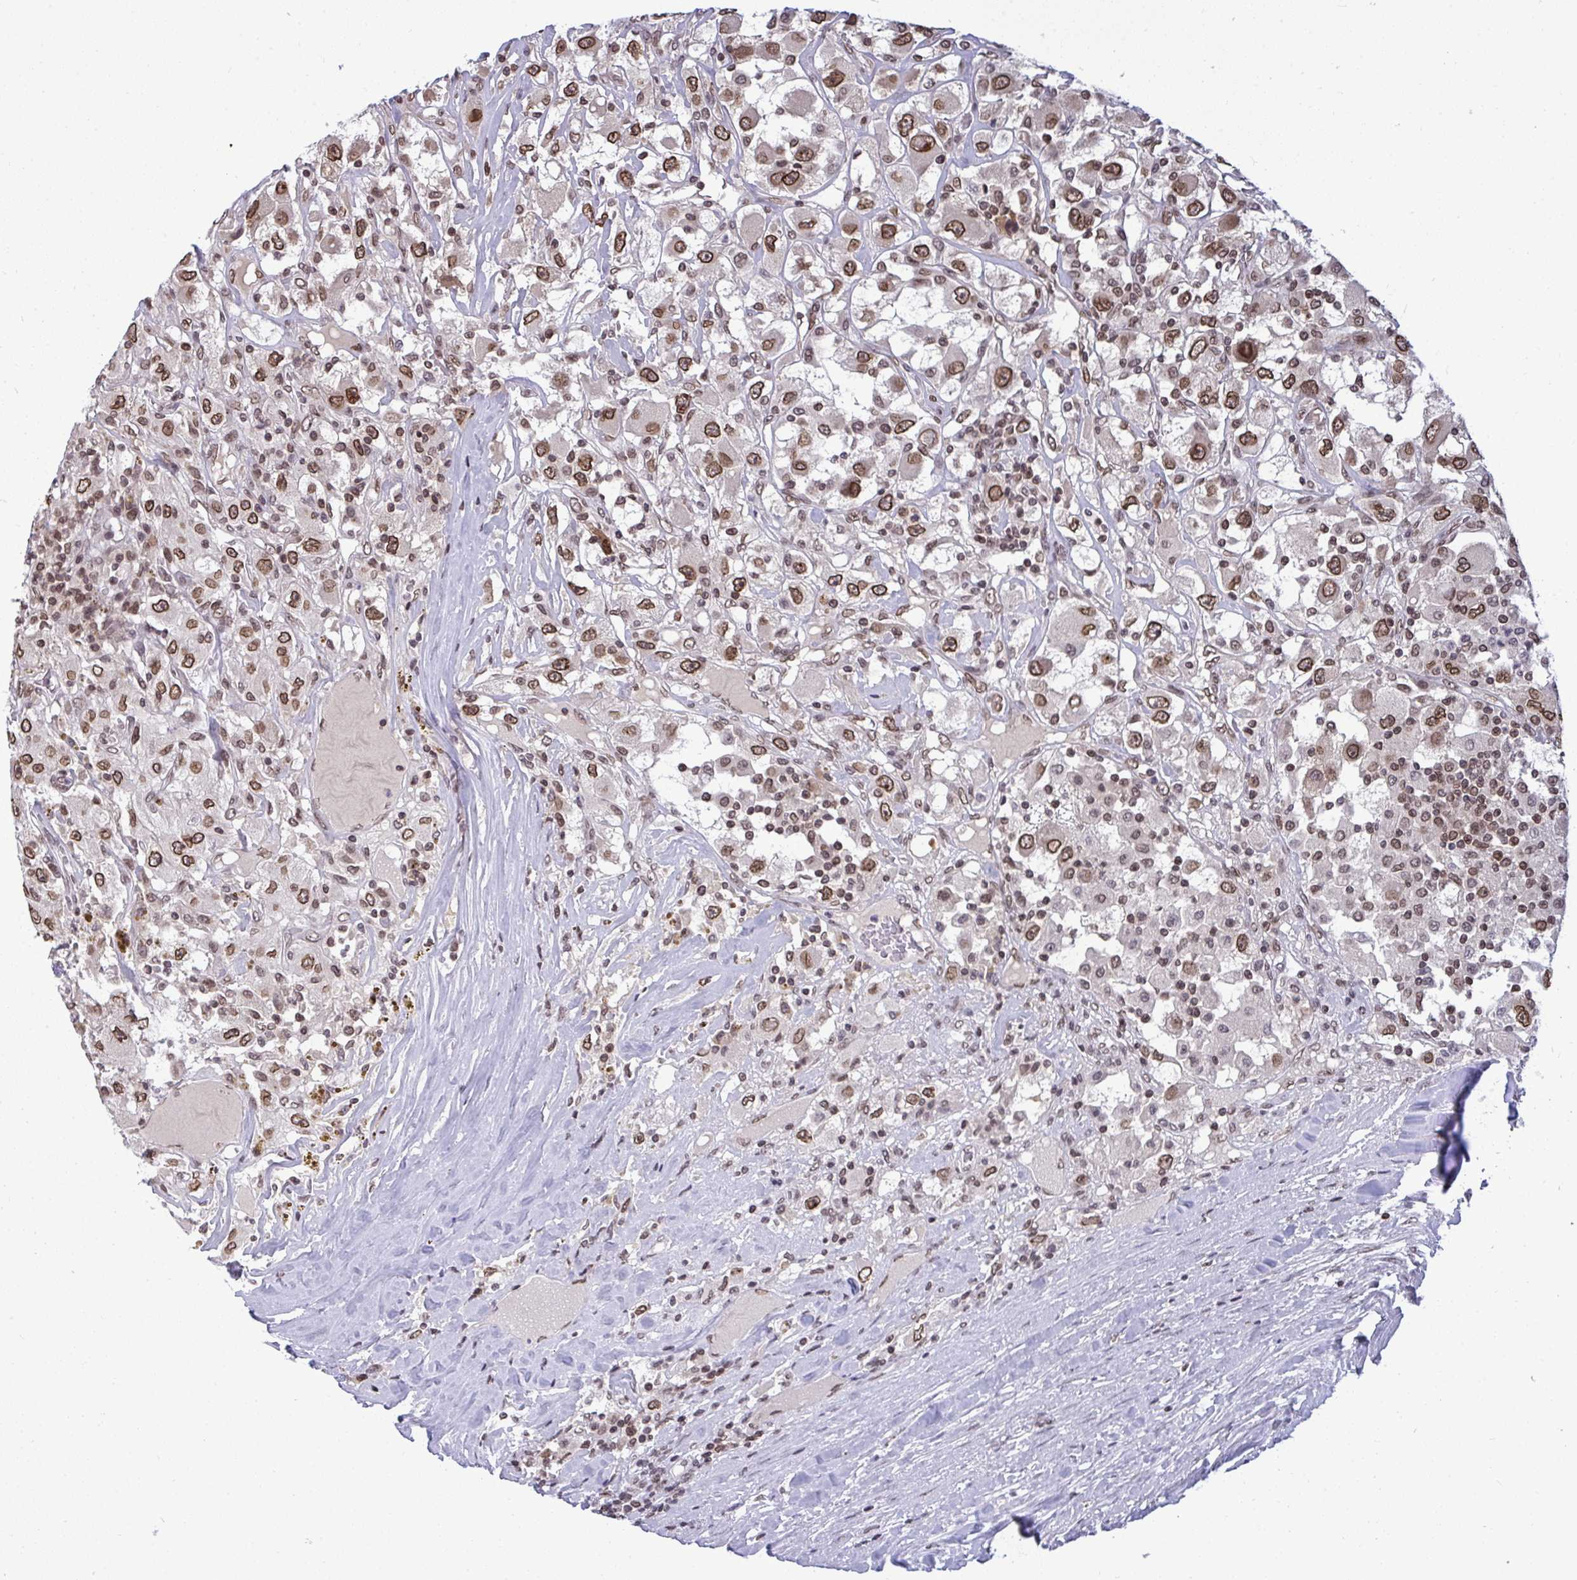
{"staining": {"intensity": "moderate", "quantity": ">75%", "location": "cytoplasmic/membranous,nuclear"}, "tissue": "renal cancer", "cell_type": "Tumor cells", "image_type": "cancer", "snomed": [{"axis": "morphology", "description": "Adenocarcinoma, NOS"}, {"axis": "topography", "description": "Kidney"}], "caption": "Adenocarcinoma (renal) stained with DAB (3,3'-diaminobenzidine) immunohistochemistry (IHC) displays medium levels of moderate cytoplasmic/membranous and nuclear expression in approximately >75% of tumor cells.", "gene": "JPT1", "patient": {"sex": "female", "age": 67}}